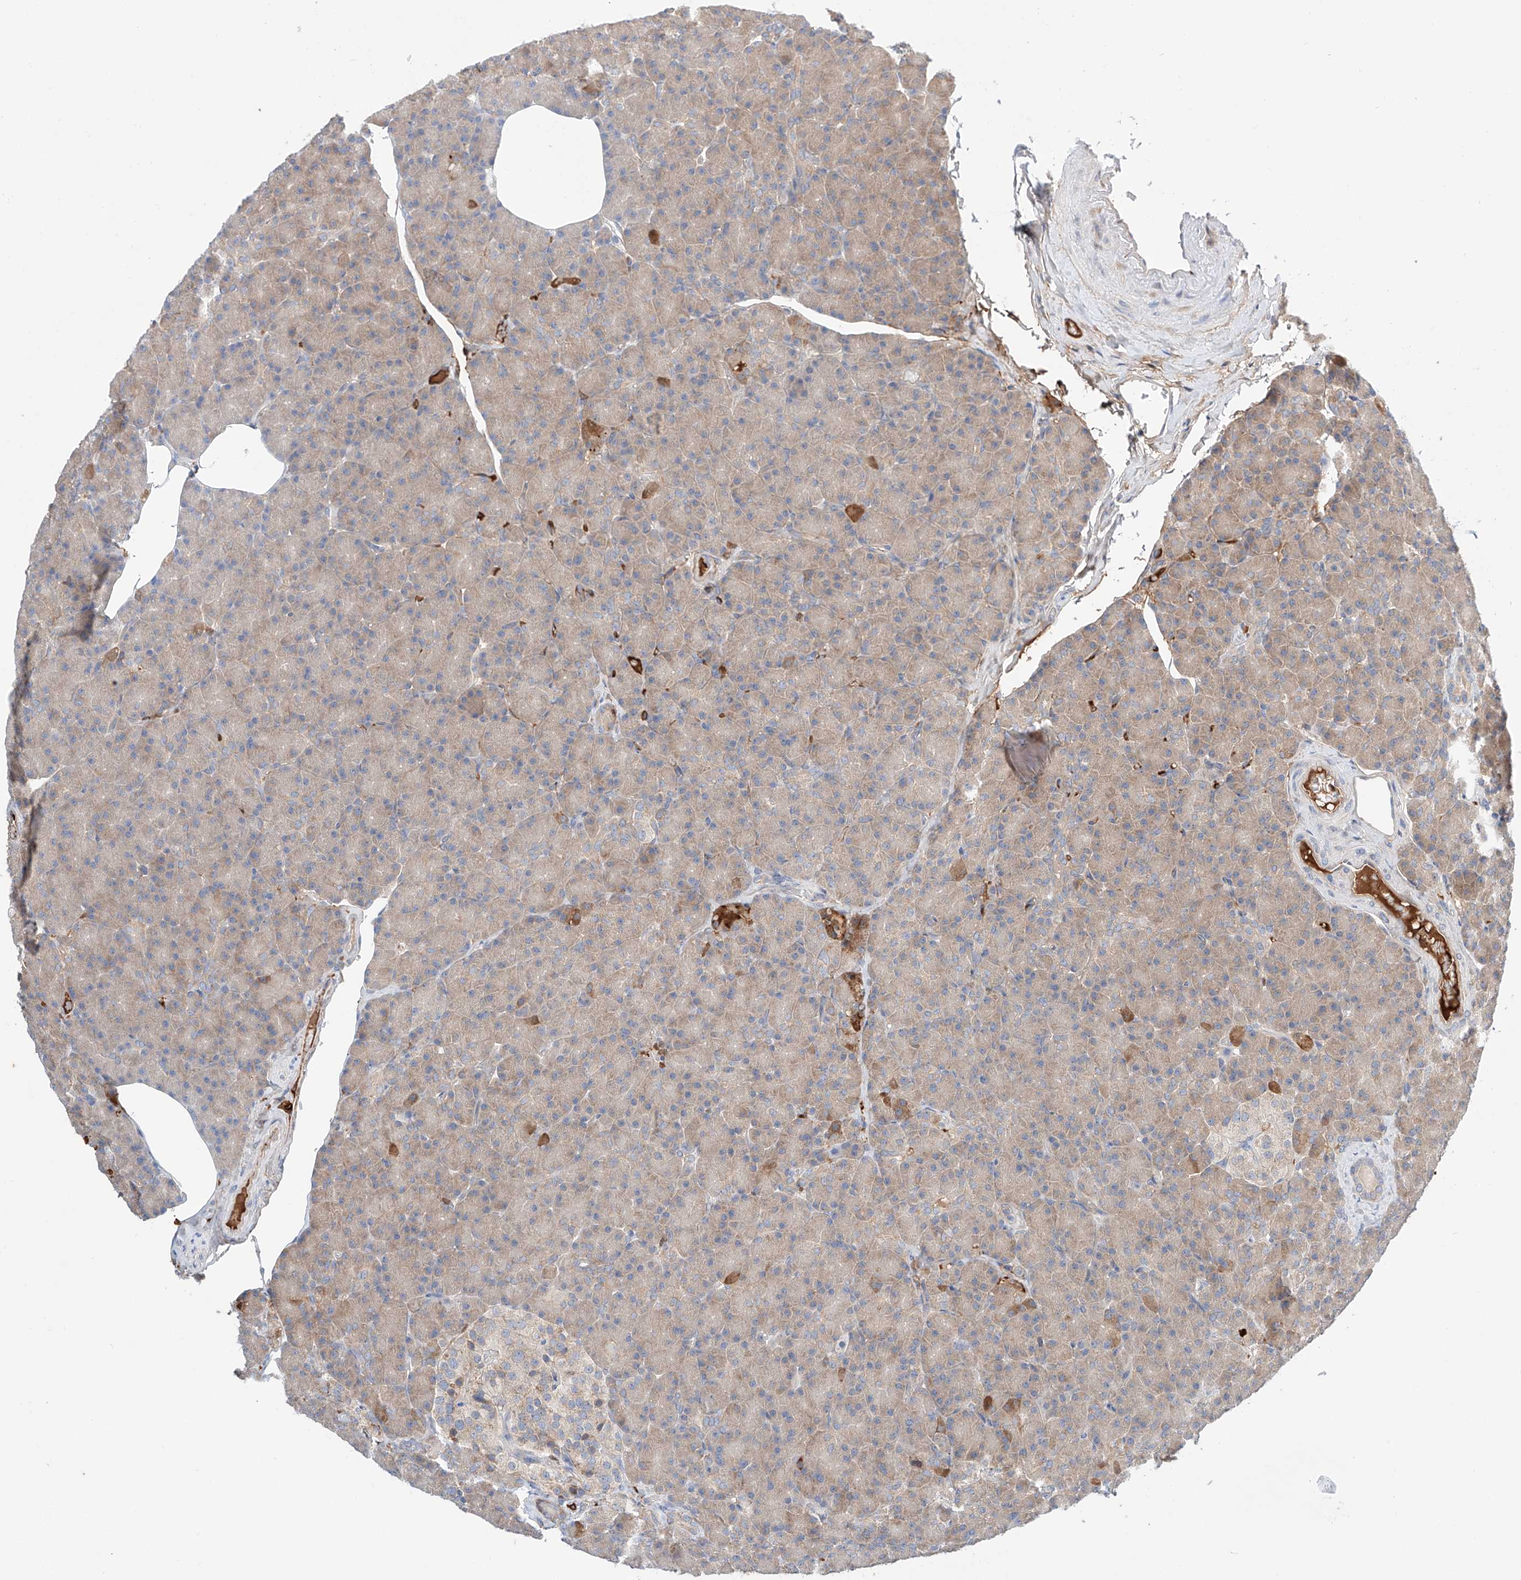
{"staining": {"intensity": "moderate", "quantity": ">75%", "location": "cytoplasmic/membranous"}, "tissue": "pancreas", "cell_type": "Exocrine glandular cells", "image_type": "normal", "snomed": [{"axis": "morphology", "description": "Normal tissue, NOS"}, {"axis": "topography", "description": "Pancreas"}], "caption": "Protein analysis of unremarkable pancreas displays moderate cytoplasmic/membranous positivity in approximately >75% of exocrine glandular cells. Immunohistochemistry (ihc) stains the protein in brown and the nuclei are stained blue.", "gene": "PGGT1B", "patient": {"sex": "female", "age": 43}}